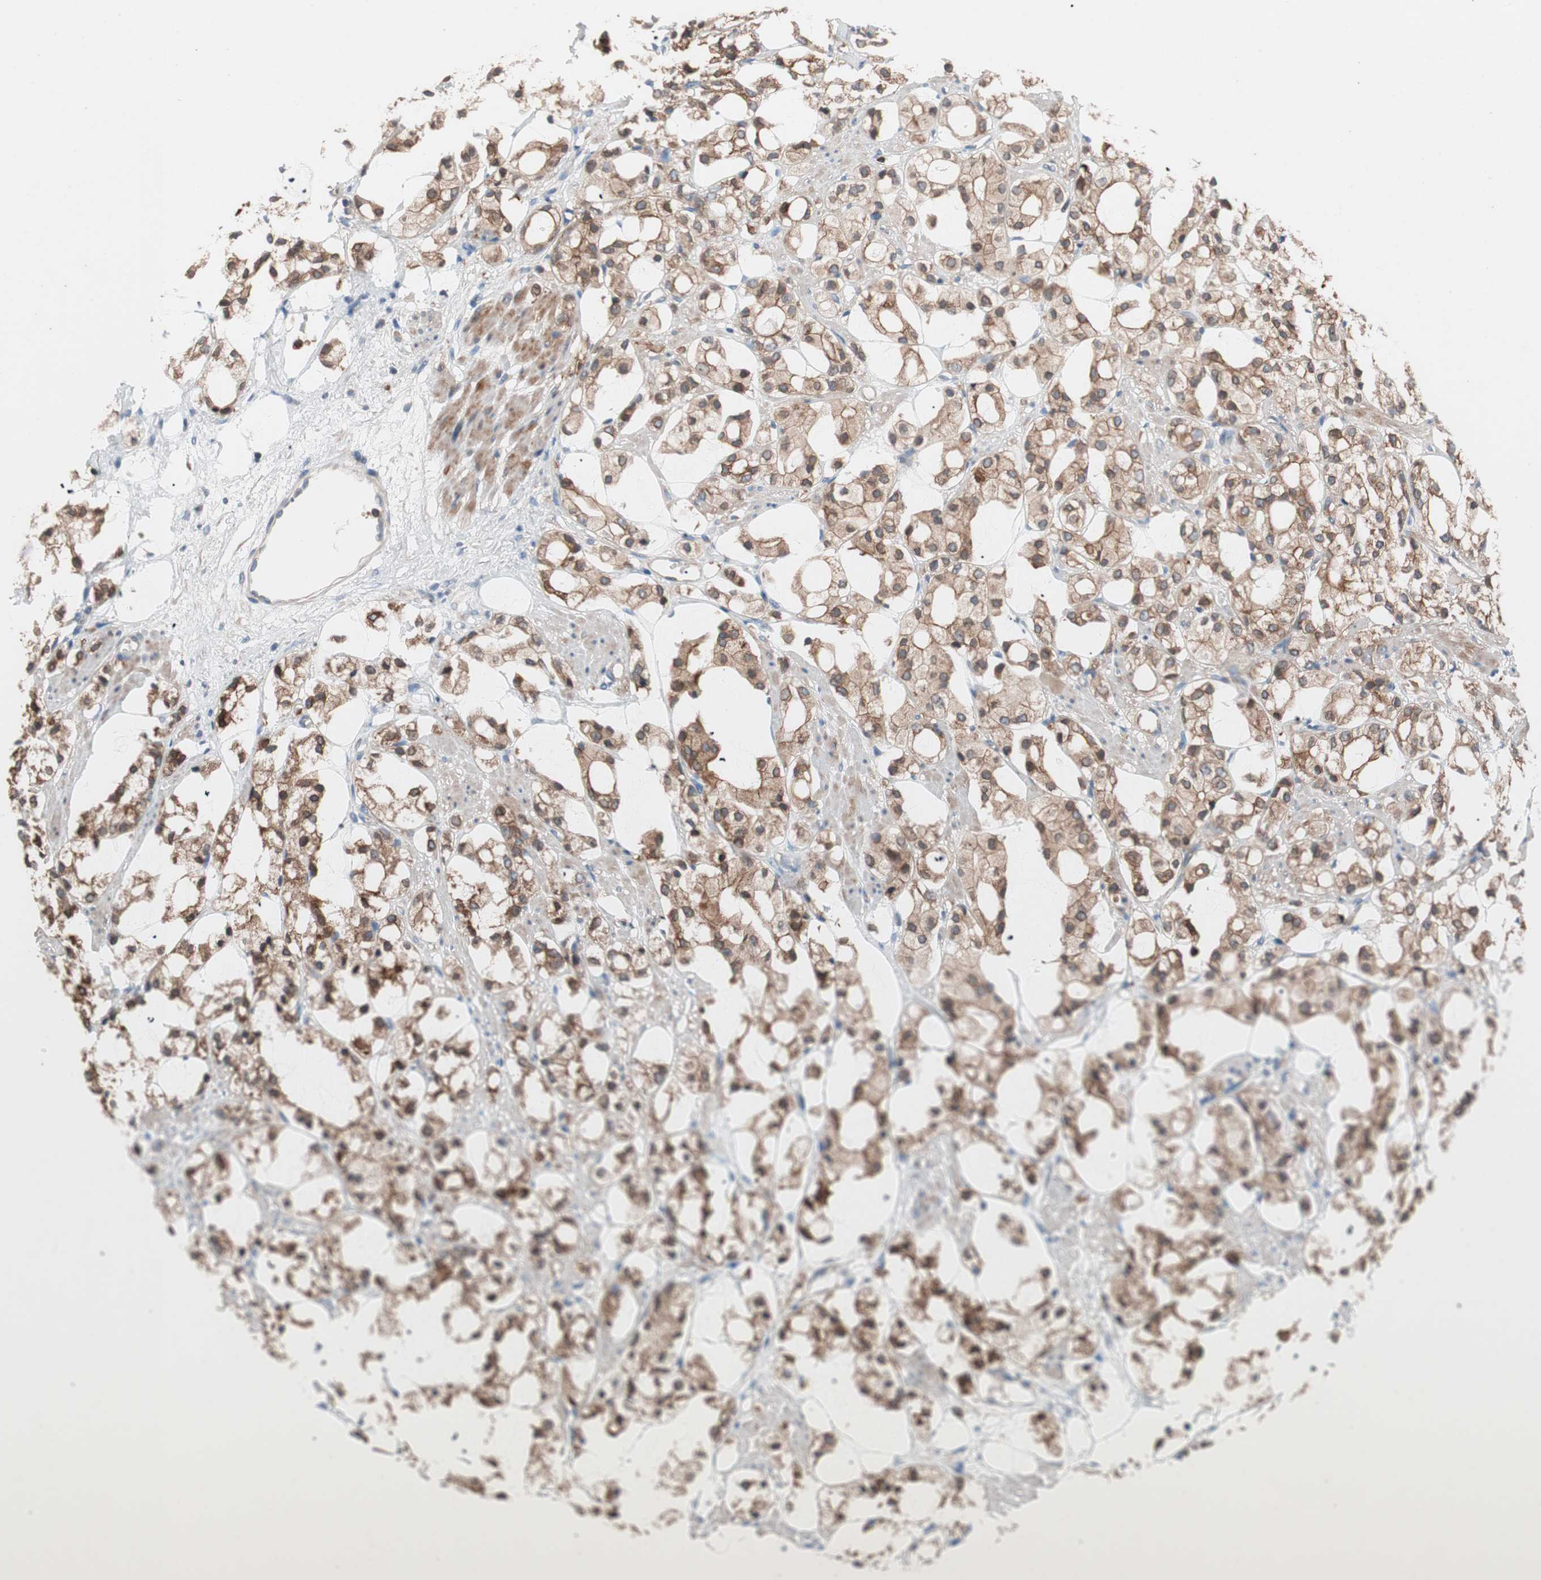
{"staining": {"intensity": "moderate", "quantity": ">75%", "location": "cytoplasmic/membranous"}, "tissue": "prostate cancer", "cell_type": "Tumor cells", "image_type": "cancer", "snomed": [{"axis": "morphology", "description": "Adenocarcinoma, High grade"}, {"axis": "topography", "description": "Prostate"}], "caption": "Protein analysis of high-grade adenocarcinoma (prostate) tissue reveals moderate cytoplasmic/membranous expression in about >75% of tumor cells.", "gene": "FAAH", "patient": {"sex": "male", "age": 85}}